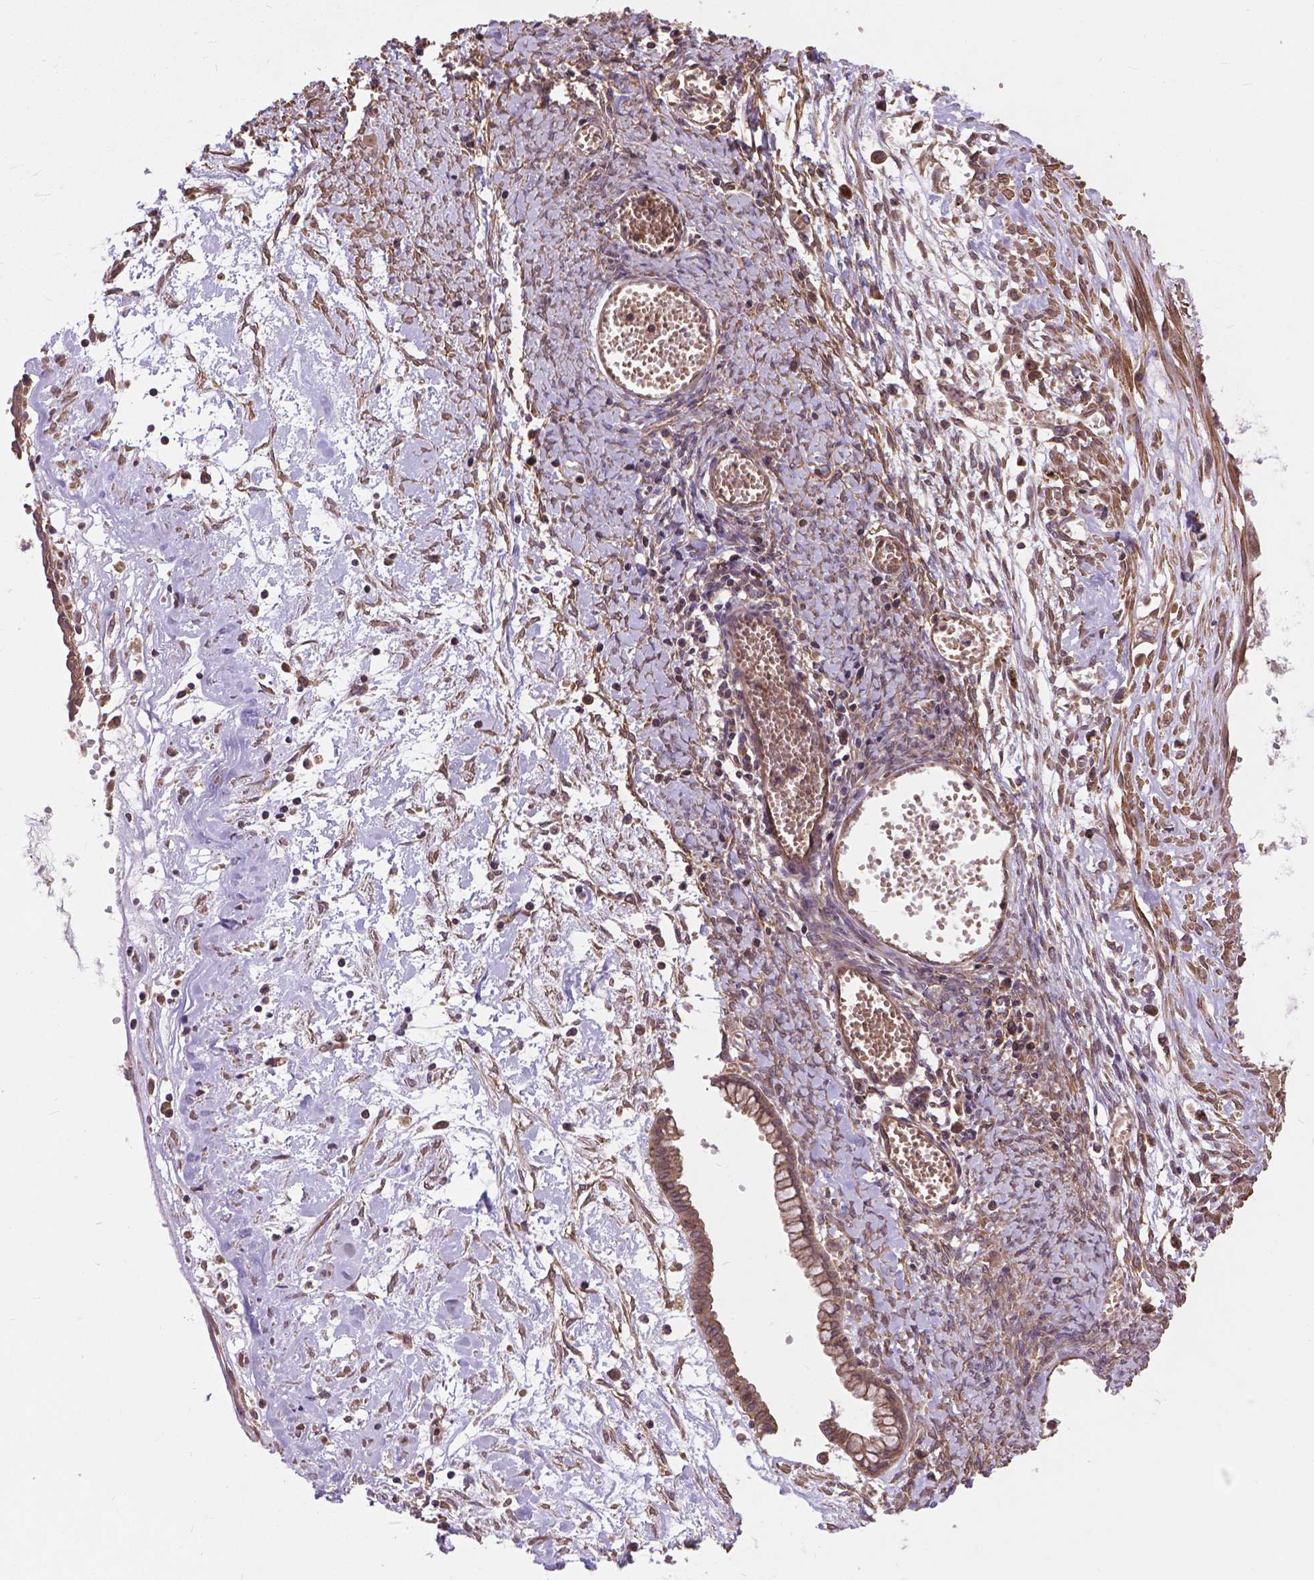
{"staining": {"intensity": "moderate", "quantity": ">75%", "location": "cytoplasmic/membranous"}, "tissue": "ovarian cancer", "cell_type": "Tumor cells", "image_type": "cancer", "snomed": [{"axis": "morphology", "description": "Cystadenocarcinoma, mucinous, NOS"}, {"axis": "topography", "description": "Ovary"}], "caption": "There is medium levels of moderate cytoplasmic/membranous expression in tumor cells of mucinous cystadenocarcinoma (ovarian), as demonstrated by immunohistochemical staining (brown color).", "gene": "ZNF616", "patient": {"sex": "female", "age": 67}}